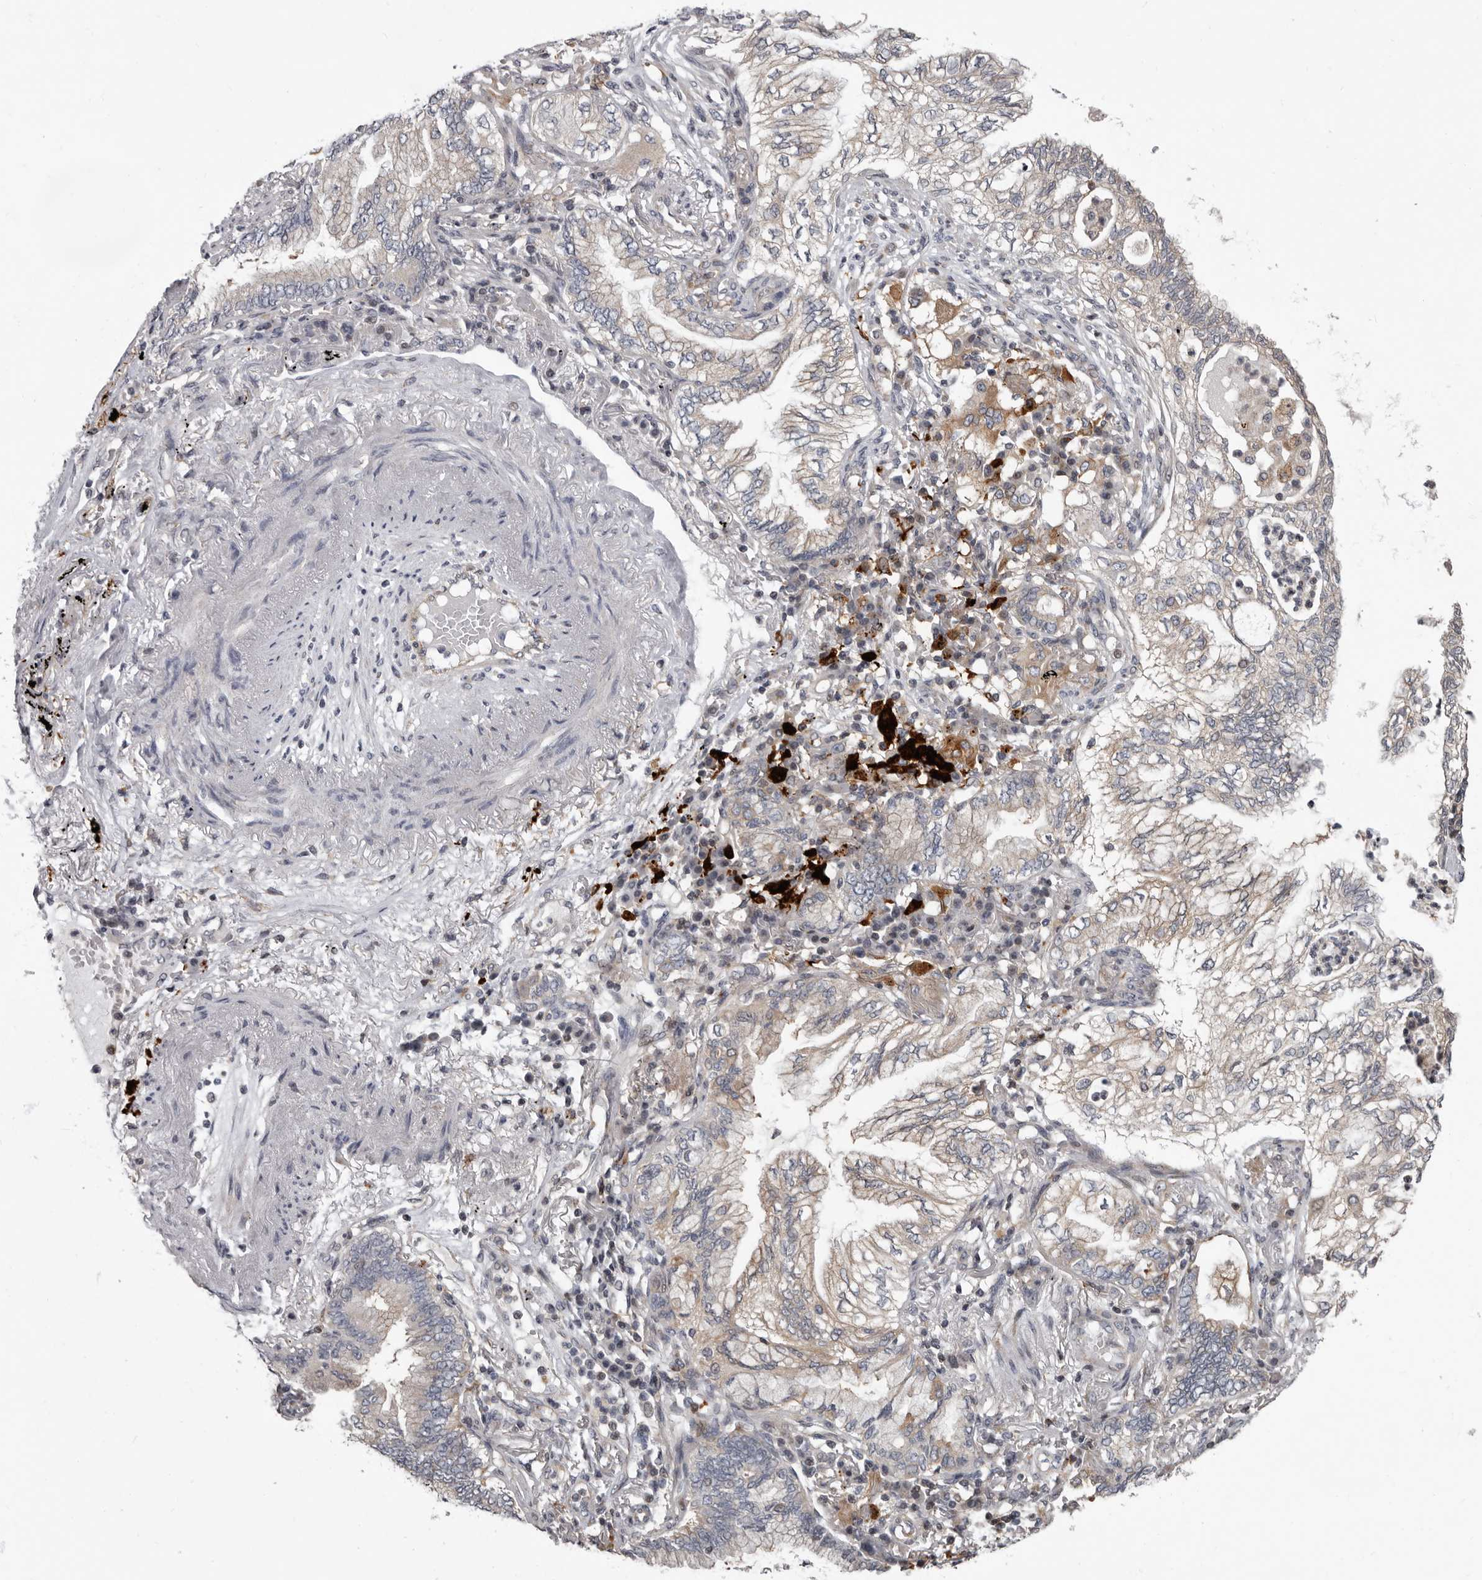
{"staining": {"intensity": "negative", "quantity": "none", "location": "none"}, "tissue": "lung cancer", "cell_type": "Tumor cells", "image_type": "cancer", "snomed": [{"axis": "morphology", "description": "Adenocarcinoma, NOS"}, {"axis": "topography", "description": "Lung"}], "caption": "There is no significant positivity in tumor cells of adenocarcinoma (lung). (DAB (3,3'-diaminobenzidine) immunohistochemistry, high magnification).", "gene": "FGFR4", "patient": {"sex": "female", "age": 70}}